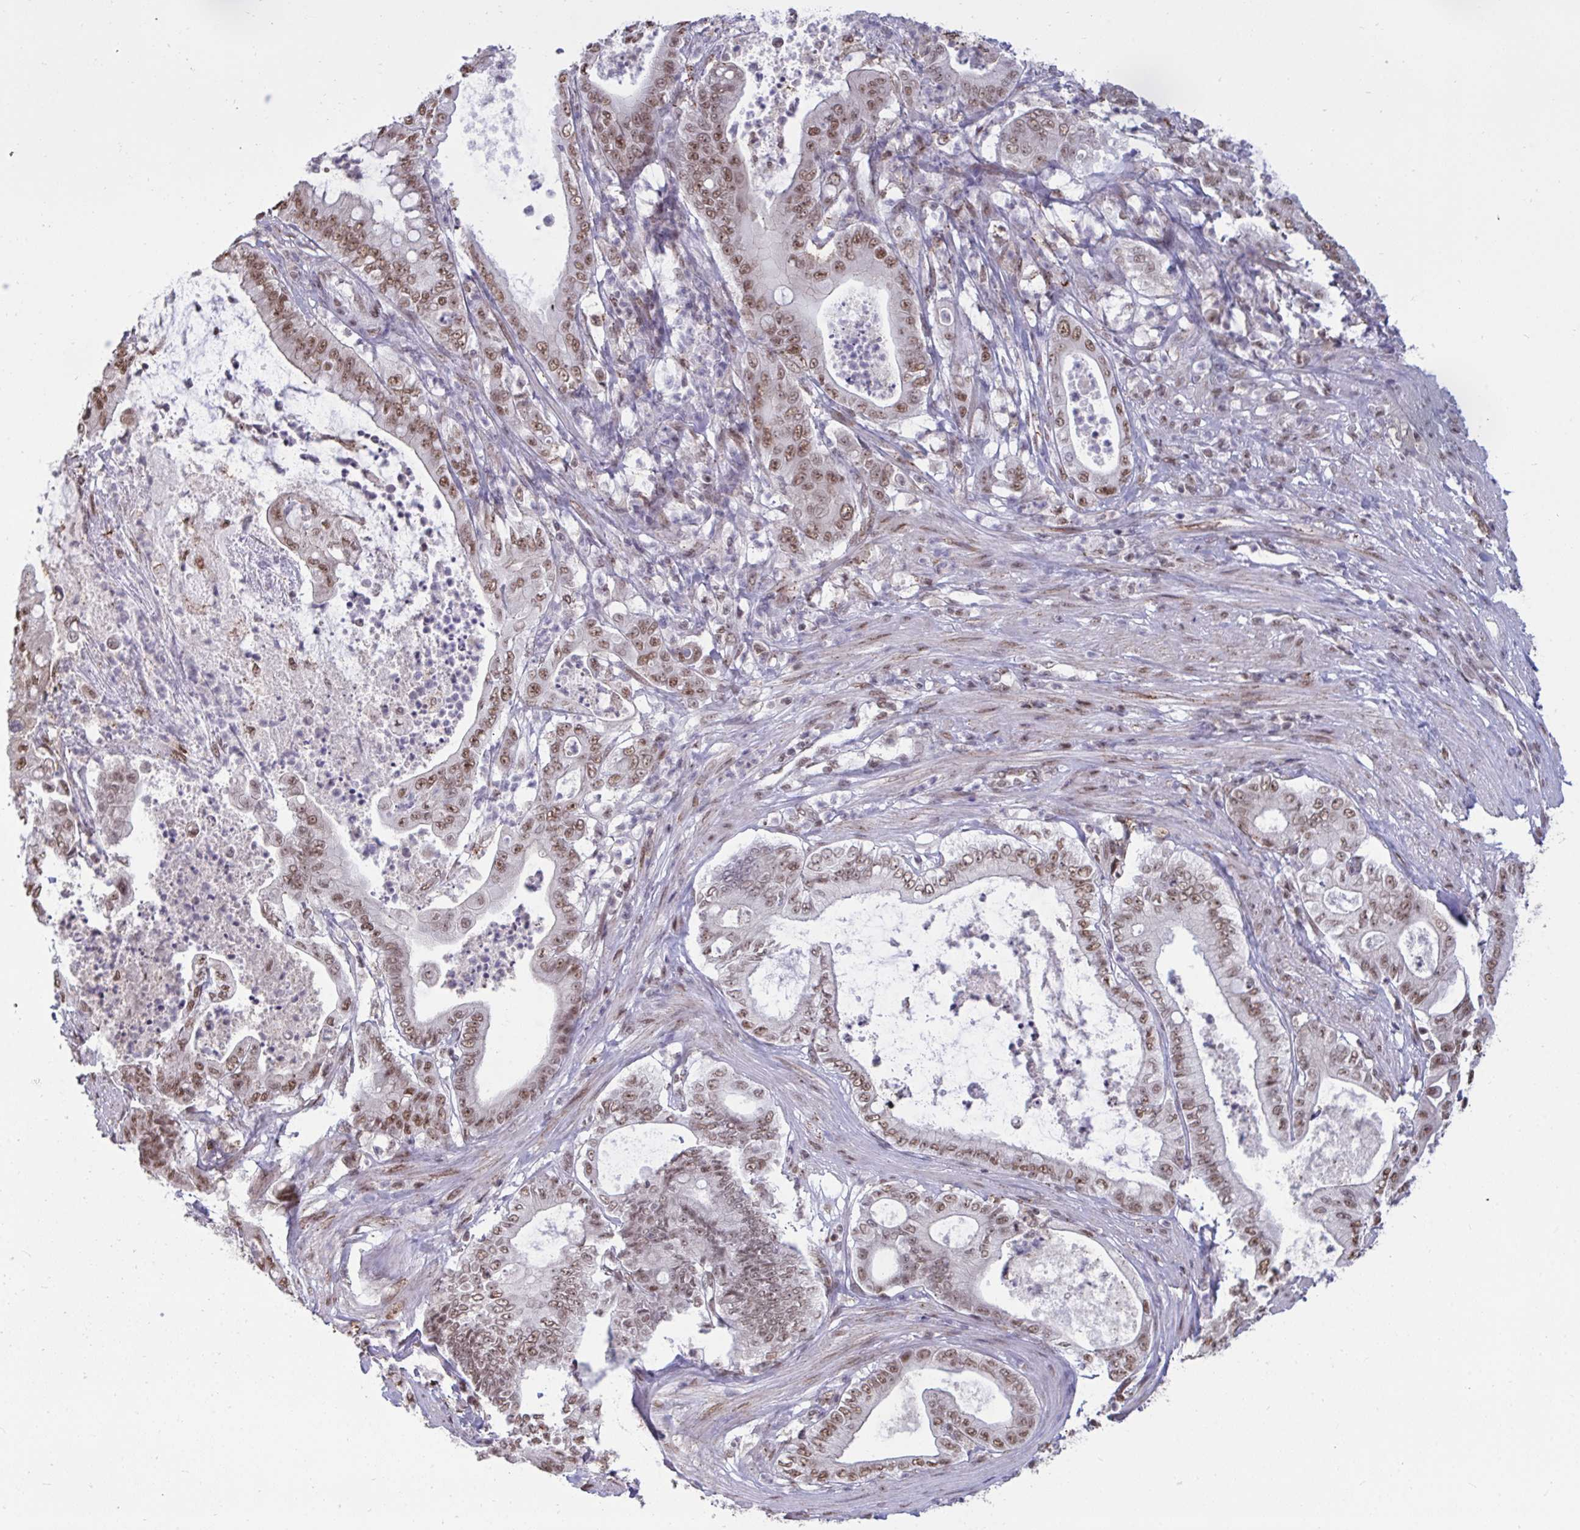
{"staining": {"intensity": "moderate", "quantity": ">75%", "location": "nuclear"}, "tissue": "pancreatic cancer", "cell_type": "Tumor cells", "image_type": "cancer", "snomed": [{"axis": "morphology", "description": "Adenocarcinoma, NOS"}, {"axis": "topography", "description": "Pancreas"}], "caption": "This photomicrograph shows immunohistochemistry staining of human pancreatic cancer (adenocarcinoma), with medium moderate nuclear positivity in approximately >75% of tumor cells.", "gene": "PUF60", "patient": {"sex": "male", "age": 71}}